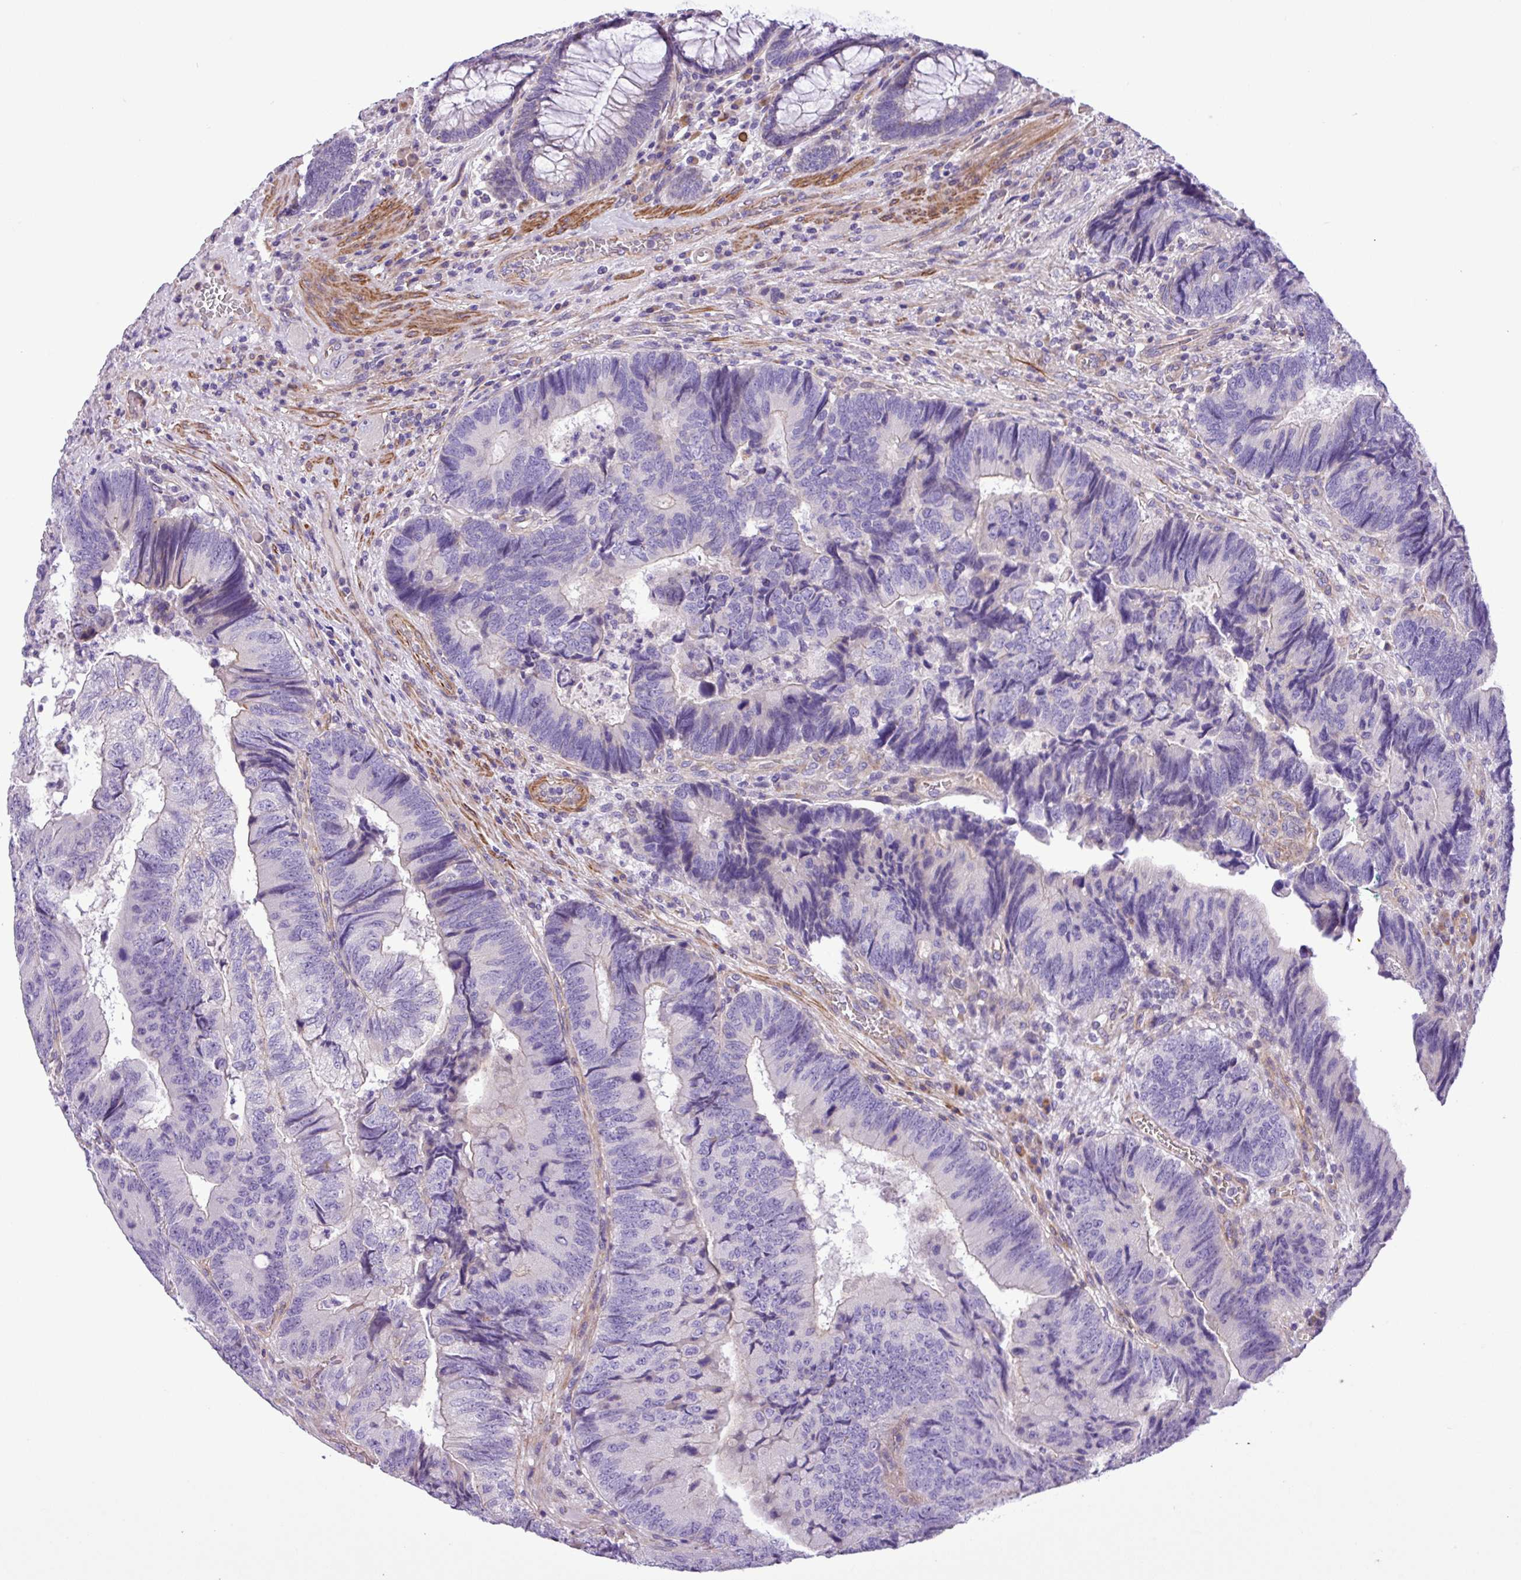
{"staining": {"intensity": "negative", "quantity": "none", "location": "none"}, "tissue": "colorectal cancer", "cell_type": "Tumor cells", "image_type": "cancer", "snomed": [{"axis": "morphology", "description": "Adenocarcinoma, NOS"}, {"axis": "topography", "description": "Colon"}], "caption": "The histopathology image demonstrates no staining of tumor cells in adenocarcinoma (colorectal).", "gene": "C11orf91", "patient": {"sex": "female", "age": 67}}